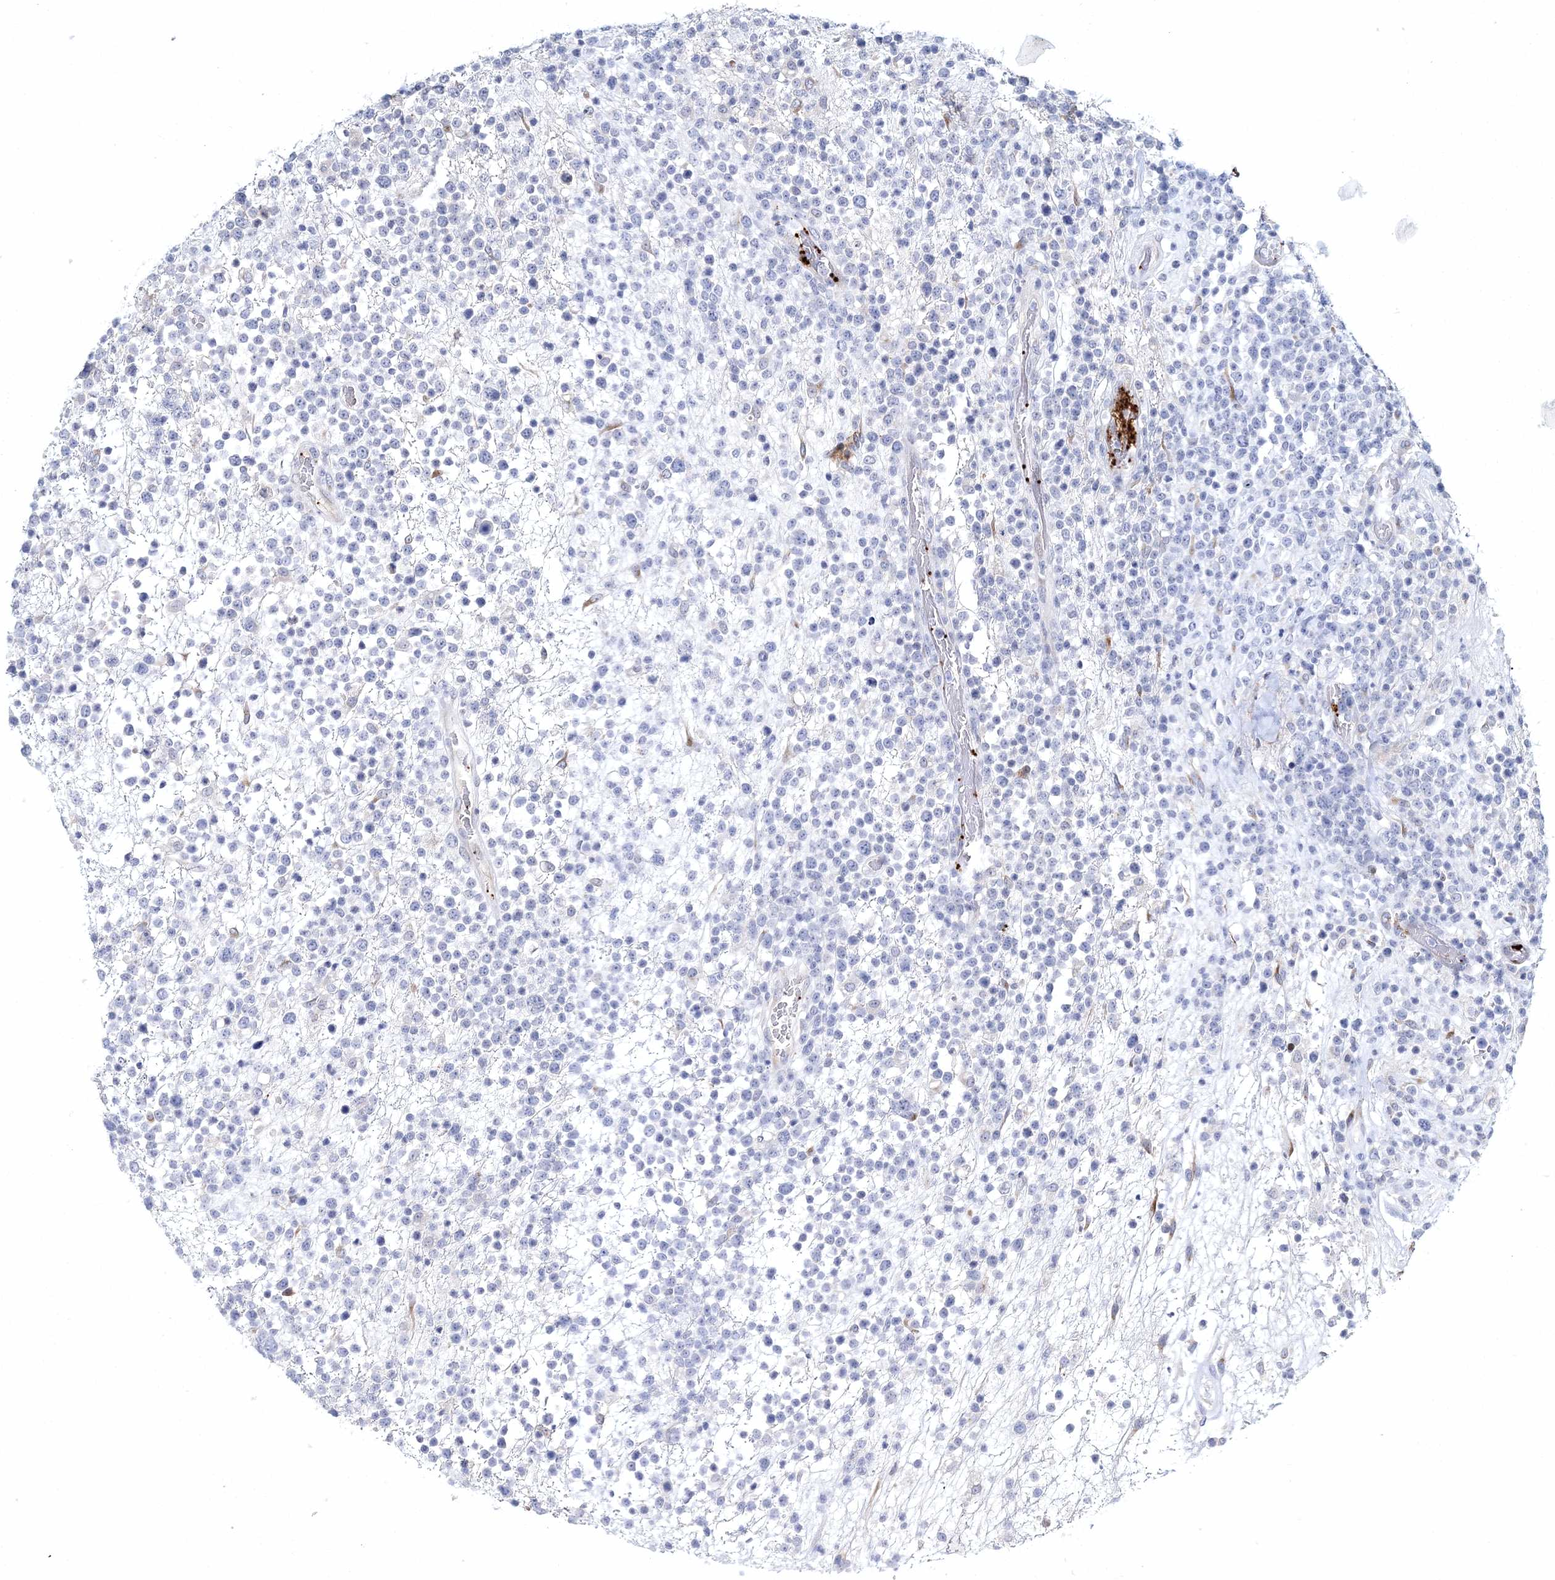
{"staining": {"intensity": "negative", "quantity": "none", "location": "none"}, "tissue": "lymphoma", "cell_type": "Tumor cells", "image_type": "cancer", "snomed": [{"axis": "morphology", "description": "Malignant lymphoma, non-Hodgkin's type, High grade"}, {"axis": "topography", "description": "Colon"}], "caption": "IHC image of neoplastic tissue: human malignant lymphoma, non-Hodgkin's type (high-grade) stained with DAB exhibits no significant protein positivity in tumor cells.", "gene": "MYOZ2", "patient": {"sex": "female", "age": 53}}